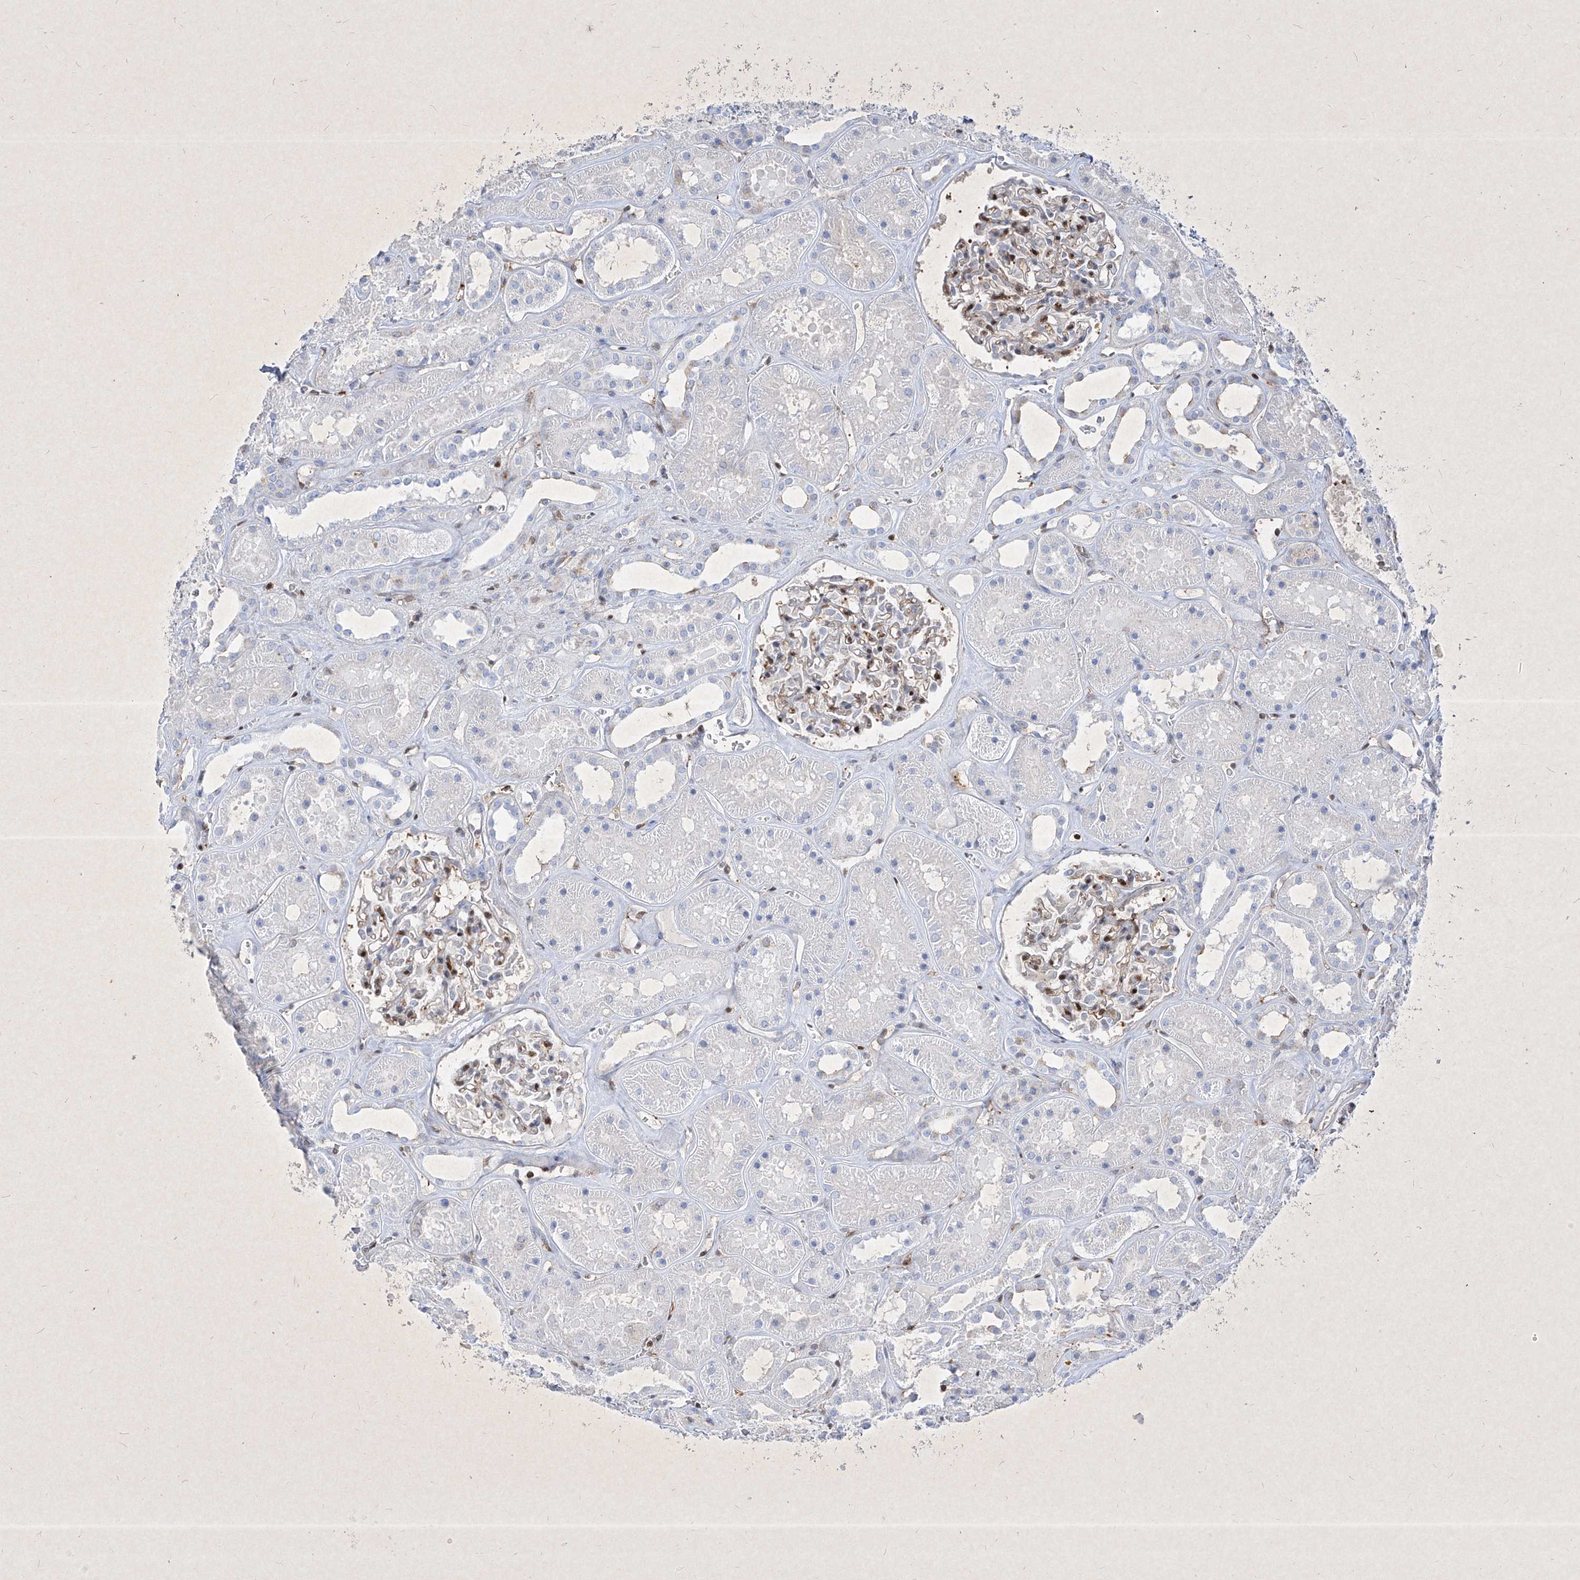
{"staining": {"intensity": "moderate", "quantity": "<25%", "location": "nuclear"}, "tissue": "kidney", "cell_type": "Cells in glomeruli", "image_type": "normal", "snomed": [{"axis": "morphology", "description": "Normal tissue, NOS"}, {"axis": "topography", "description": "Kidney"}], "caption": "DAB immunohistochemical staining of unremarkable human kidney displays moderate nuclear protein expression in approximately <25% of cells in glomeruli.", "gene": "PSMB10", "patient": {"sex": "female", "age": 41}}